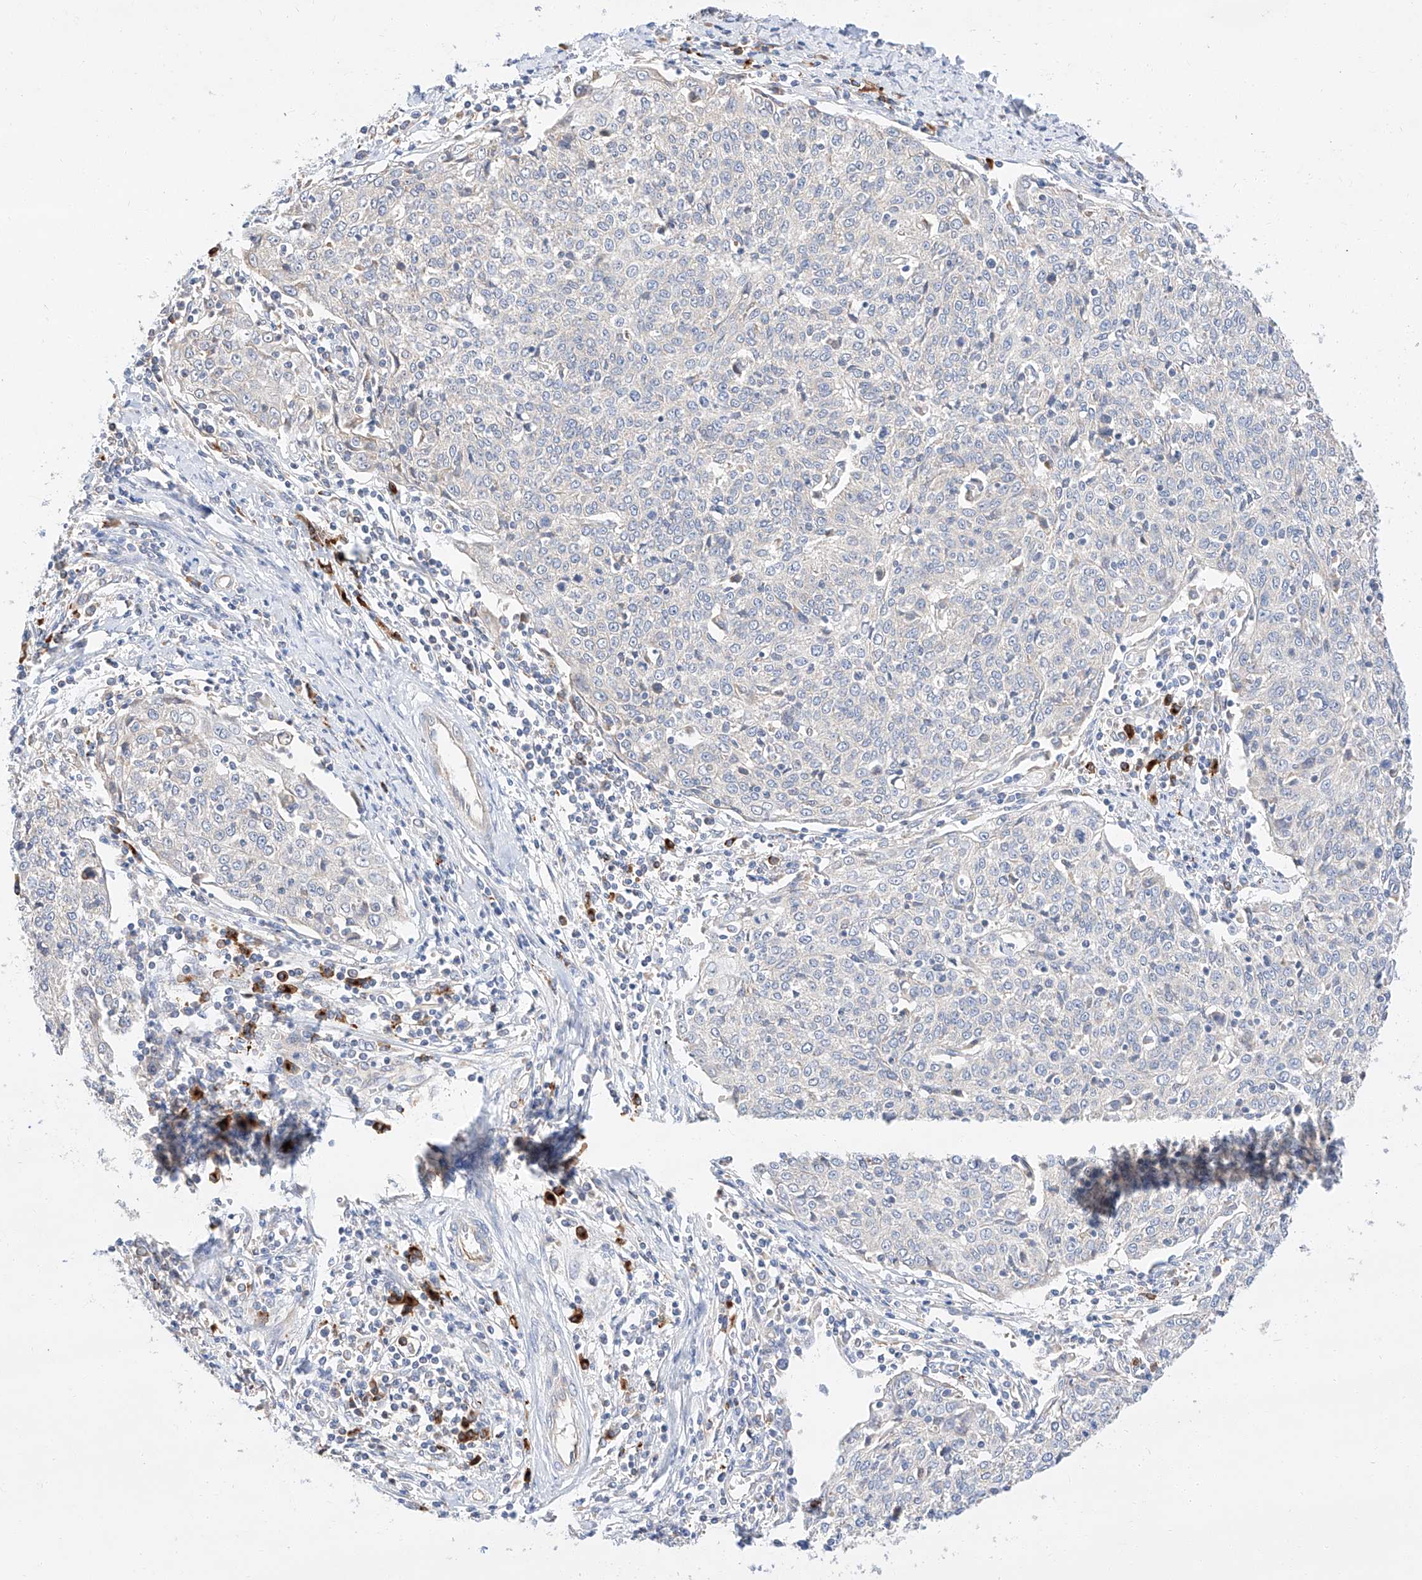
{"staining": {"intensity": "negative", "quantity": "none", "location": "none"}, "tissue": "cervical cancer", "cell_type": "Tumor cells", "image_type": "cancer", "snomed": [{"axis": "morphology", "description": "Squamous cell carcinoma, NOS"}, {"axis": "topography", "description": "Cervix"}], "caption": "IHC of cervical squamous cell carcinoma shows no expression in tumor cells.", "gene": "GLMN", "patient": {"sex": "female", "age": 48}}